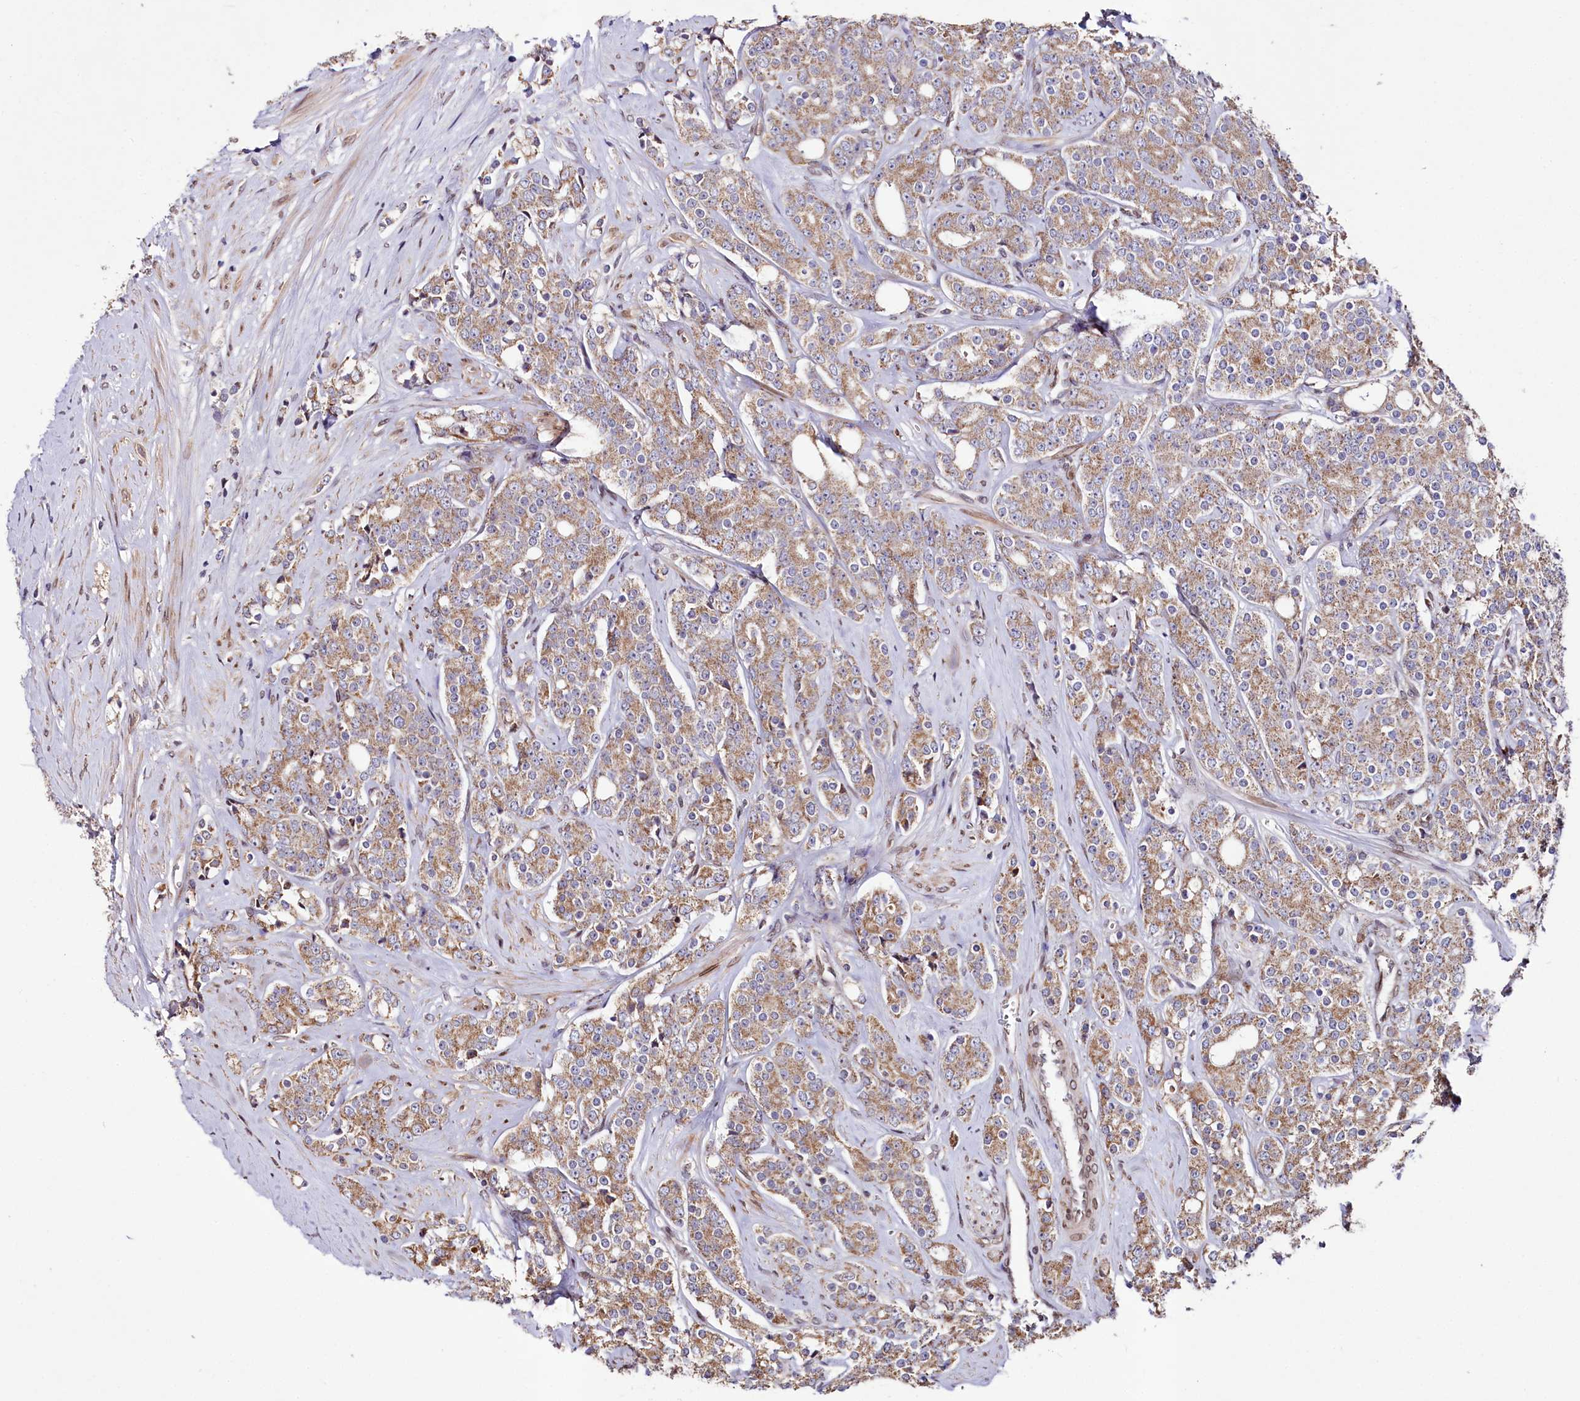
{"staining": {"intensity": "moderate", "quantity": ">75%", "location": "cytoplasmic/membranous"}, "tissue": "prostate cancer", "cell_type": "Tumor cells", "image_type": "cancer", "snomed": [{"axis": "morphology", "description": "Adenocarcinoma, High grade"}, {"axis": "topography", "description": "Prostate"}], "caption": "Immunohistochemical staining of human prostate cancer displays medium levels of moderate cytoplasmic/membranous protein expression in approximately >75% of tumor cells.", "gene": "ZNF226", "patient": {"sex": "male", "age": 62}}